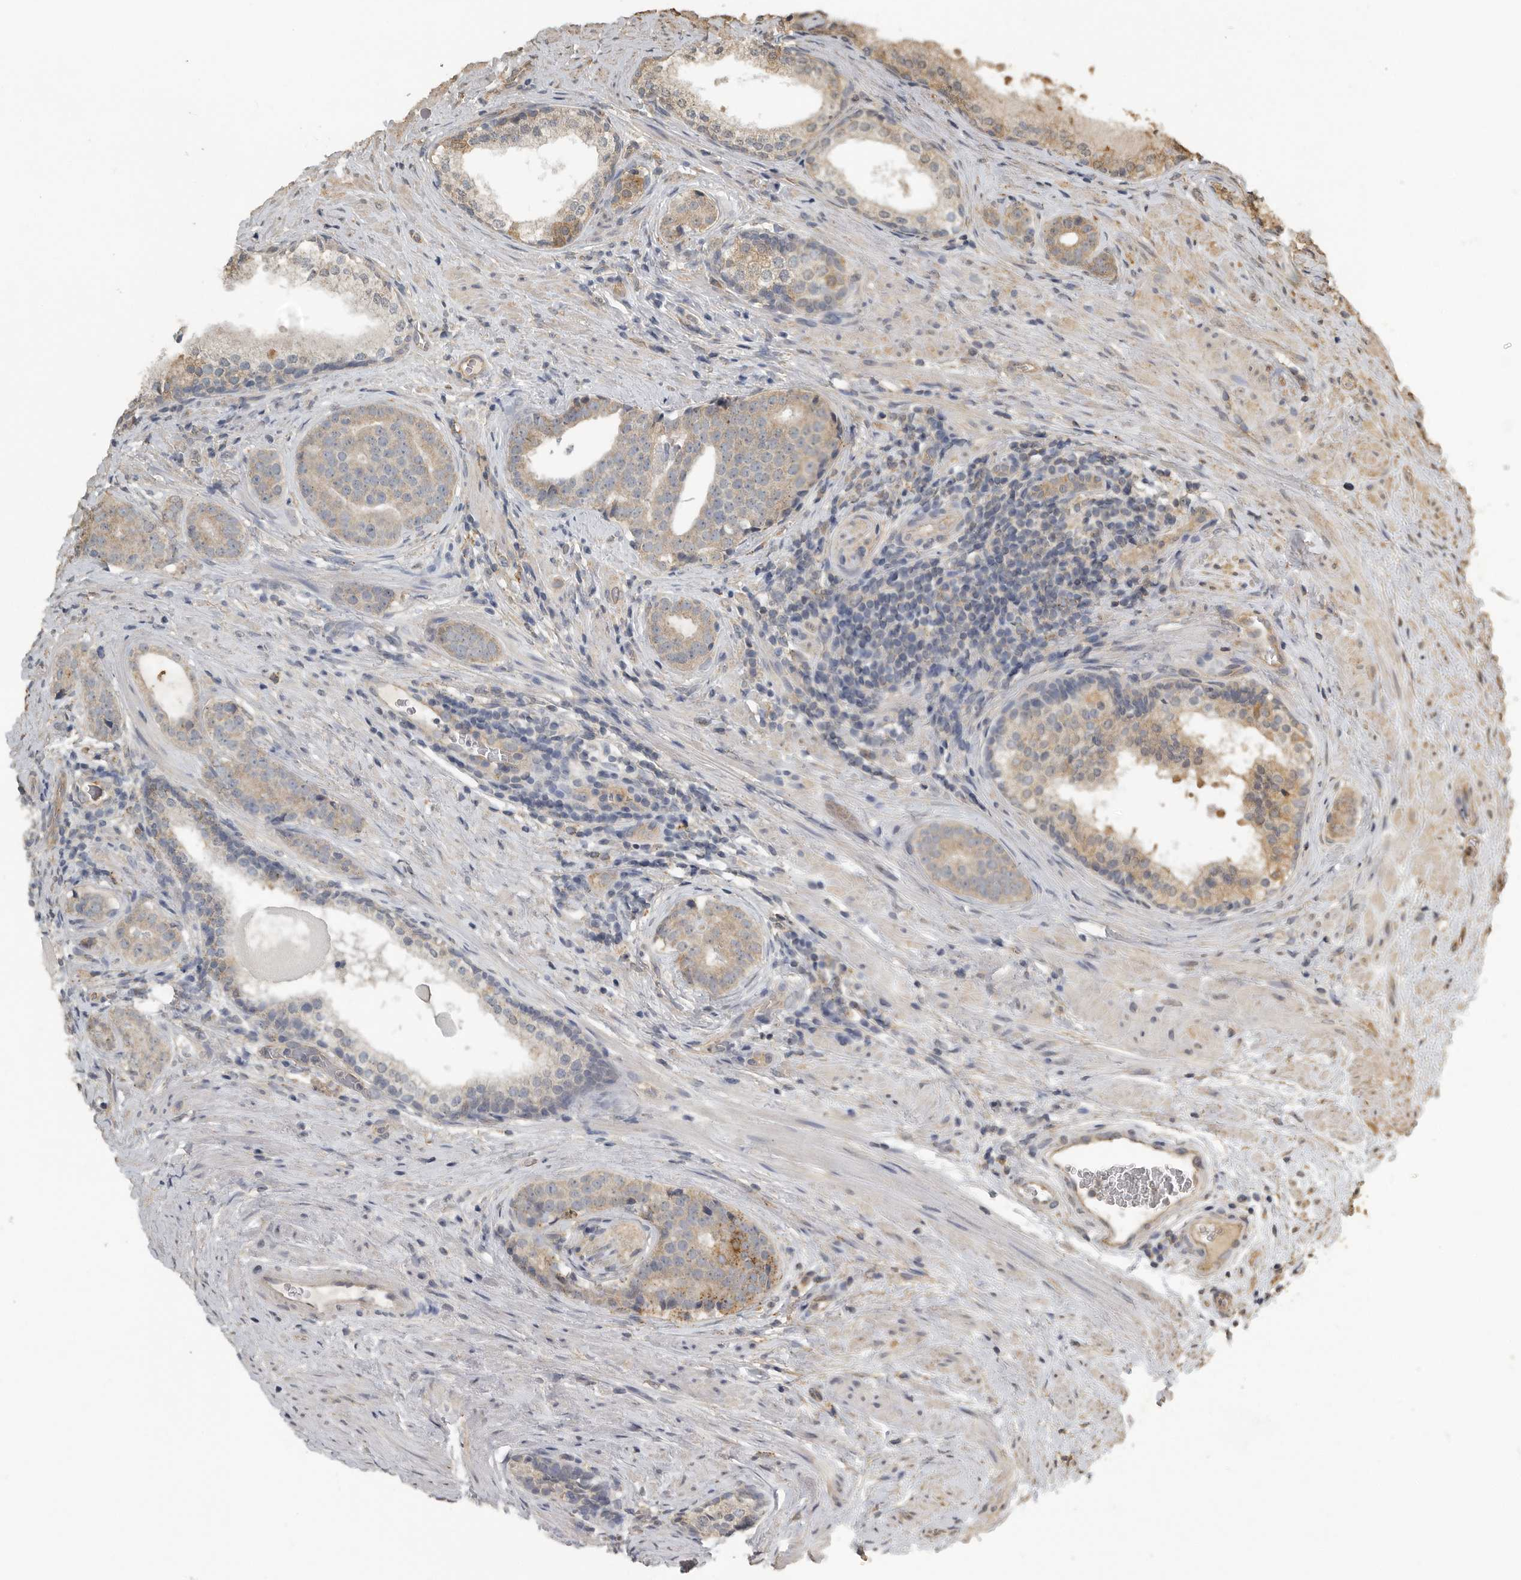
{"staining": {"intensity": "weak", "quantity": "25%-75%", "location": "cytoplasmic/membranous"}, "tissue": "prostate cancer", "cell_type": "Tumor cells", "image_type": "cancer", "snomed": [{"axis": "morphology", "description": "Adenocarcinoma, High grade"}, {"axis": "topography", "description": "Prostate"}], "caption": "A brown stain highlights weak cytoplasmic/membranous staining of a protein in prostate cancer tumor cells.", "gene": "AFAP1", "patient": {"sex": "male", "age": 56}}